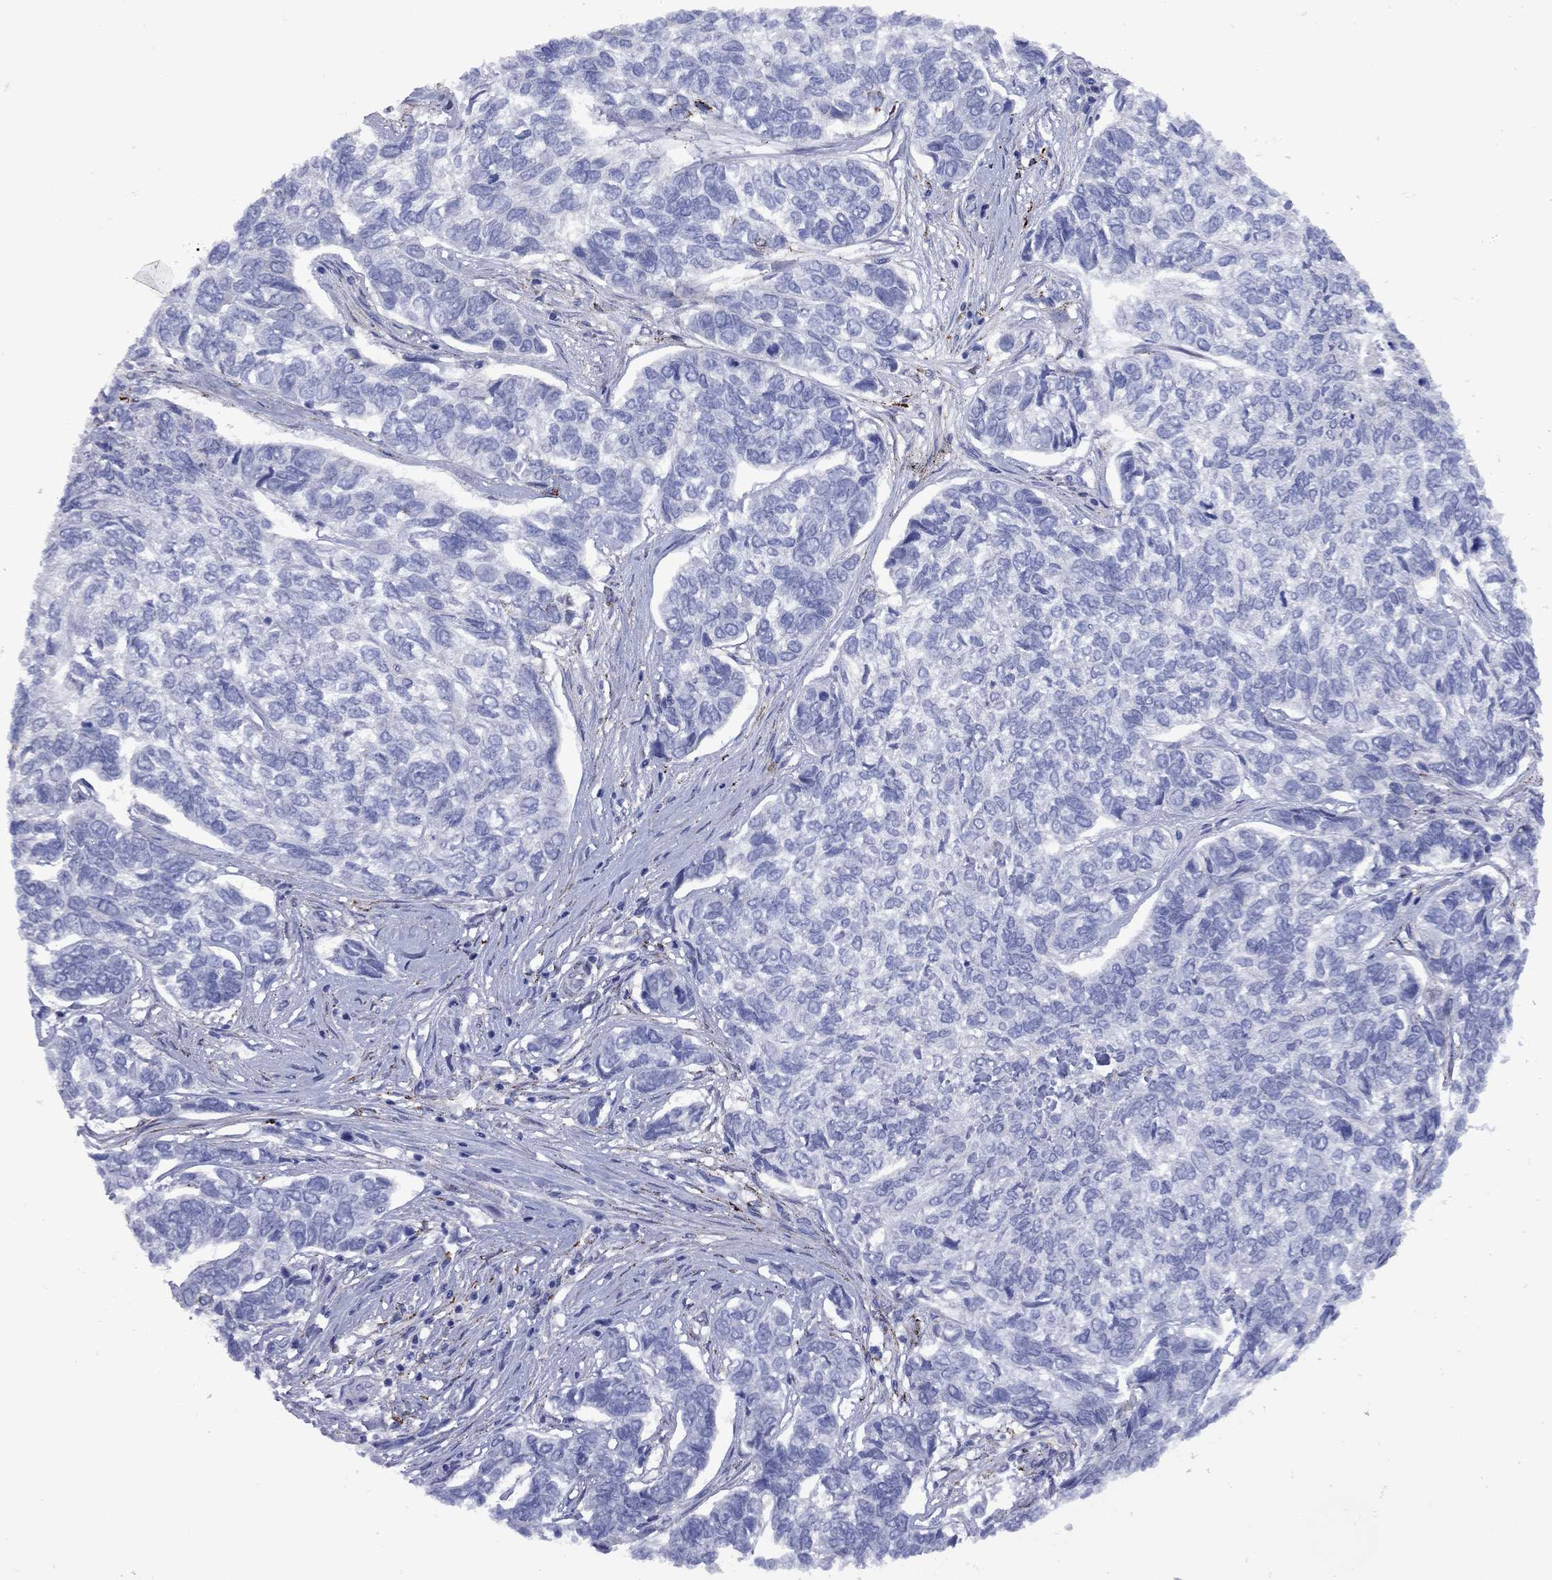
{"staining": {"intensity": "negative", "quantity": "none", "location": "none"}, "tissue": "skin cancer", "cell_type": "Tumor cells", "image_type": "cancer", "snomed": [{"axis": "morphology", "description": "Basal cell carcinoma"}, {"axis": "topography", "description": "Skin"}], "caption": "Photomicrograph shows no protein positivity in tumor cells of skin basal cell carcinoma tissue.", "gene": "SESTD1", "patient": {"sex": "female", "age": 65}}